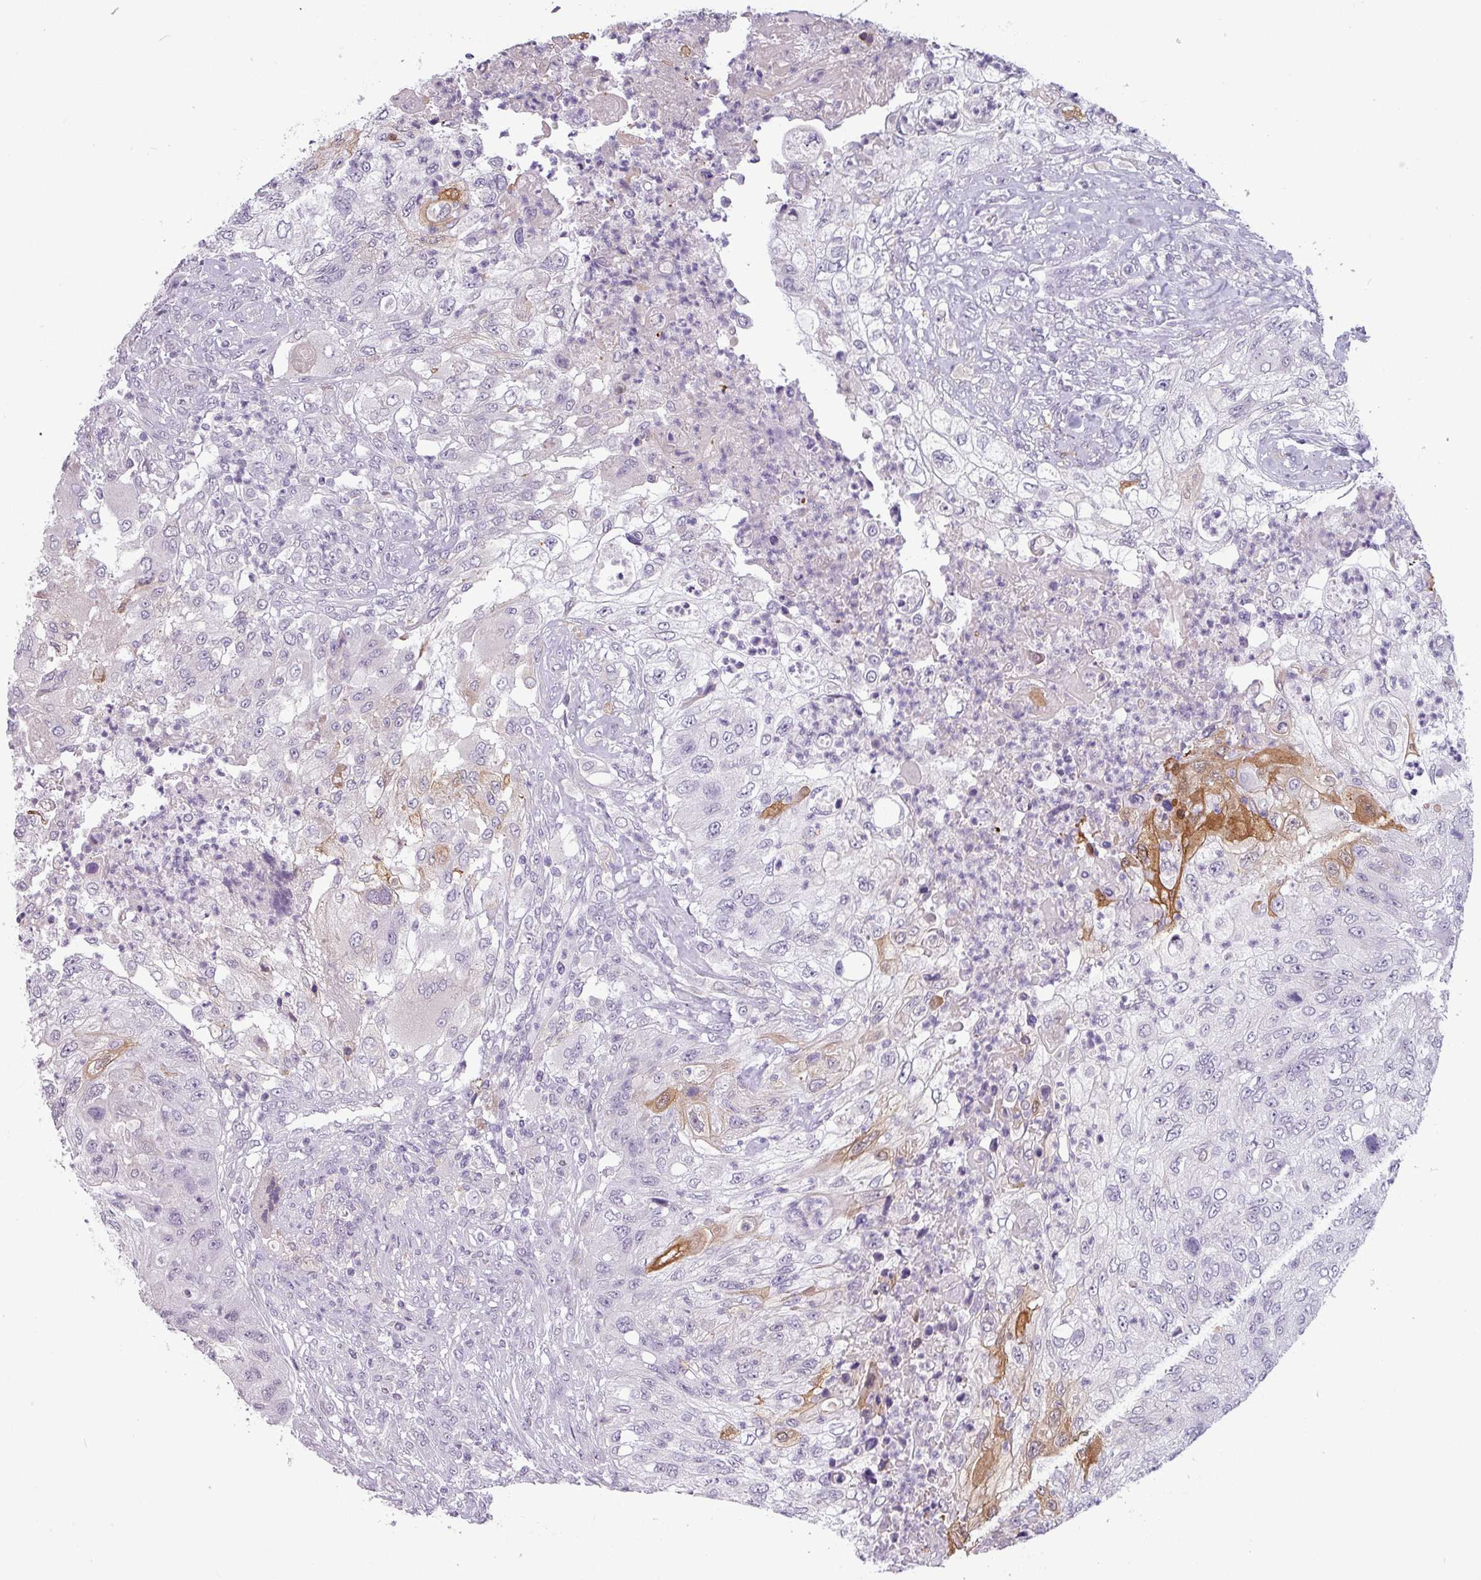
{"staining": {"intensity": "moderate", "quantity": "<25%", "location": "cytoplasmic/membranous"}, "tissue": "urothelial cancer", "cell_type": "Tumor cells", "image_type": "cancer", "snomed": [{"axis": "morphology", "description": "Urothelial carcinoma, High grade"}, {"axis": "topography", "description": "Urinary bladder"}], "caption": "An image of human urothelial carcinoma (high-grade) stained for a protein displays moderate cytoplasmic/membranous brown staining in tumor cells.", "gene": "SLC26A9", "patient": {"sex": "female", "age": 60}}